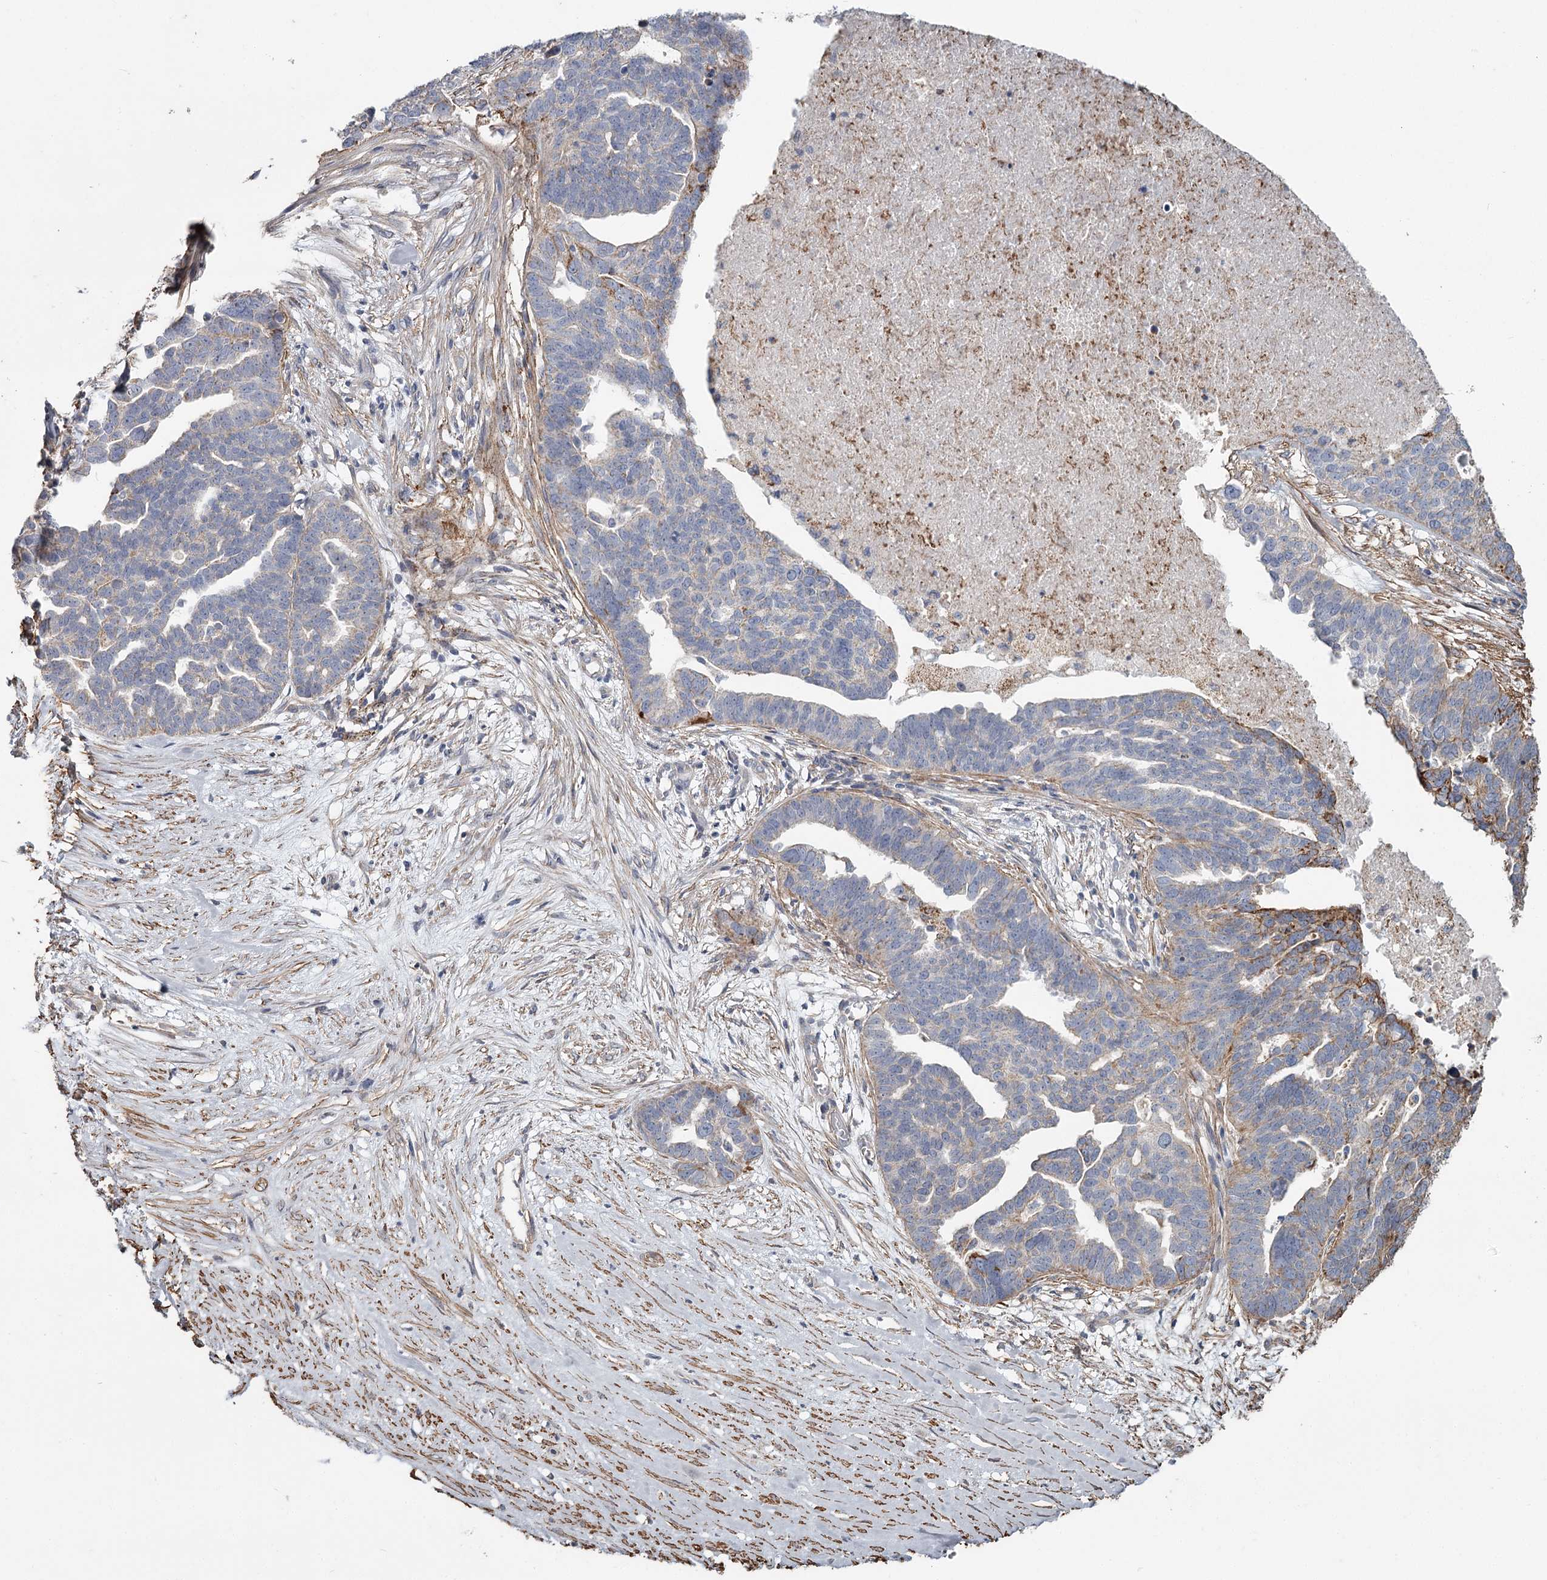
{"staining": {"intensity": "negative", "quantity": "none", "location": "none"}, "tissue": "ovarian cancer", "cell_type": "Tumor cells", "image_type": "cancer", "snomed": [{"axis": "morphology", "description": "Cystadenocarcinoma, serous, NOS"}, {"axis": "topography", "description": "Ovary"}], "caption": "Tumor cells show no significant expression in ovarian serous cystadenocarcinoma. (Stains: DAB IHC with hematoxylin counter stain, Microscopy: brightfield microscopy at high magnification).", "gene": "DHRS9", "patient": {"sex": "female", "age": 59}}